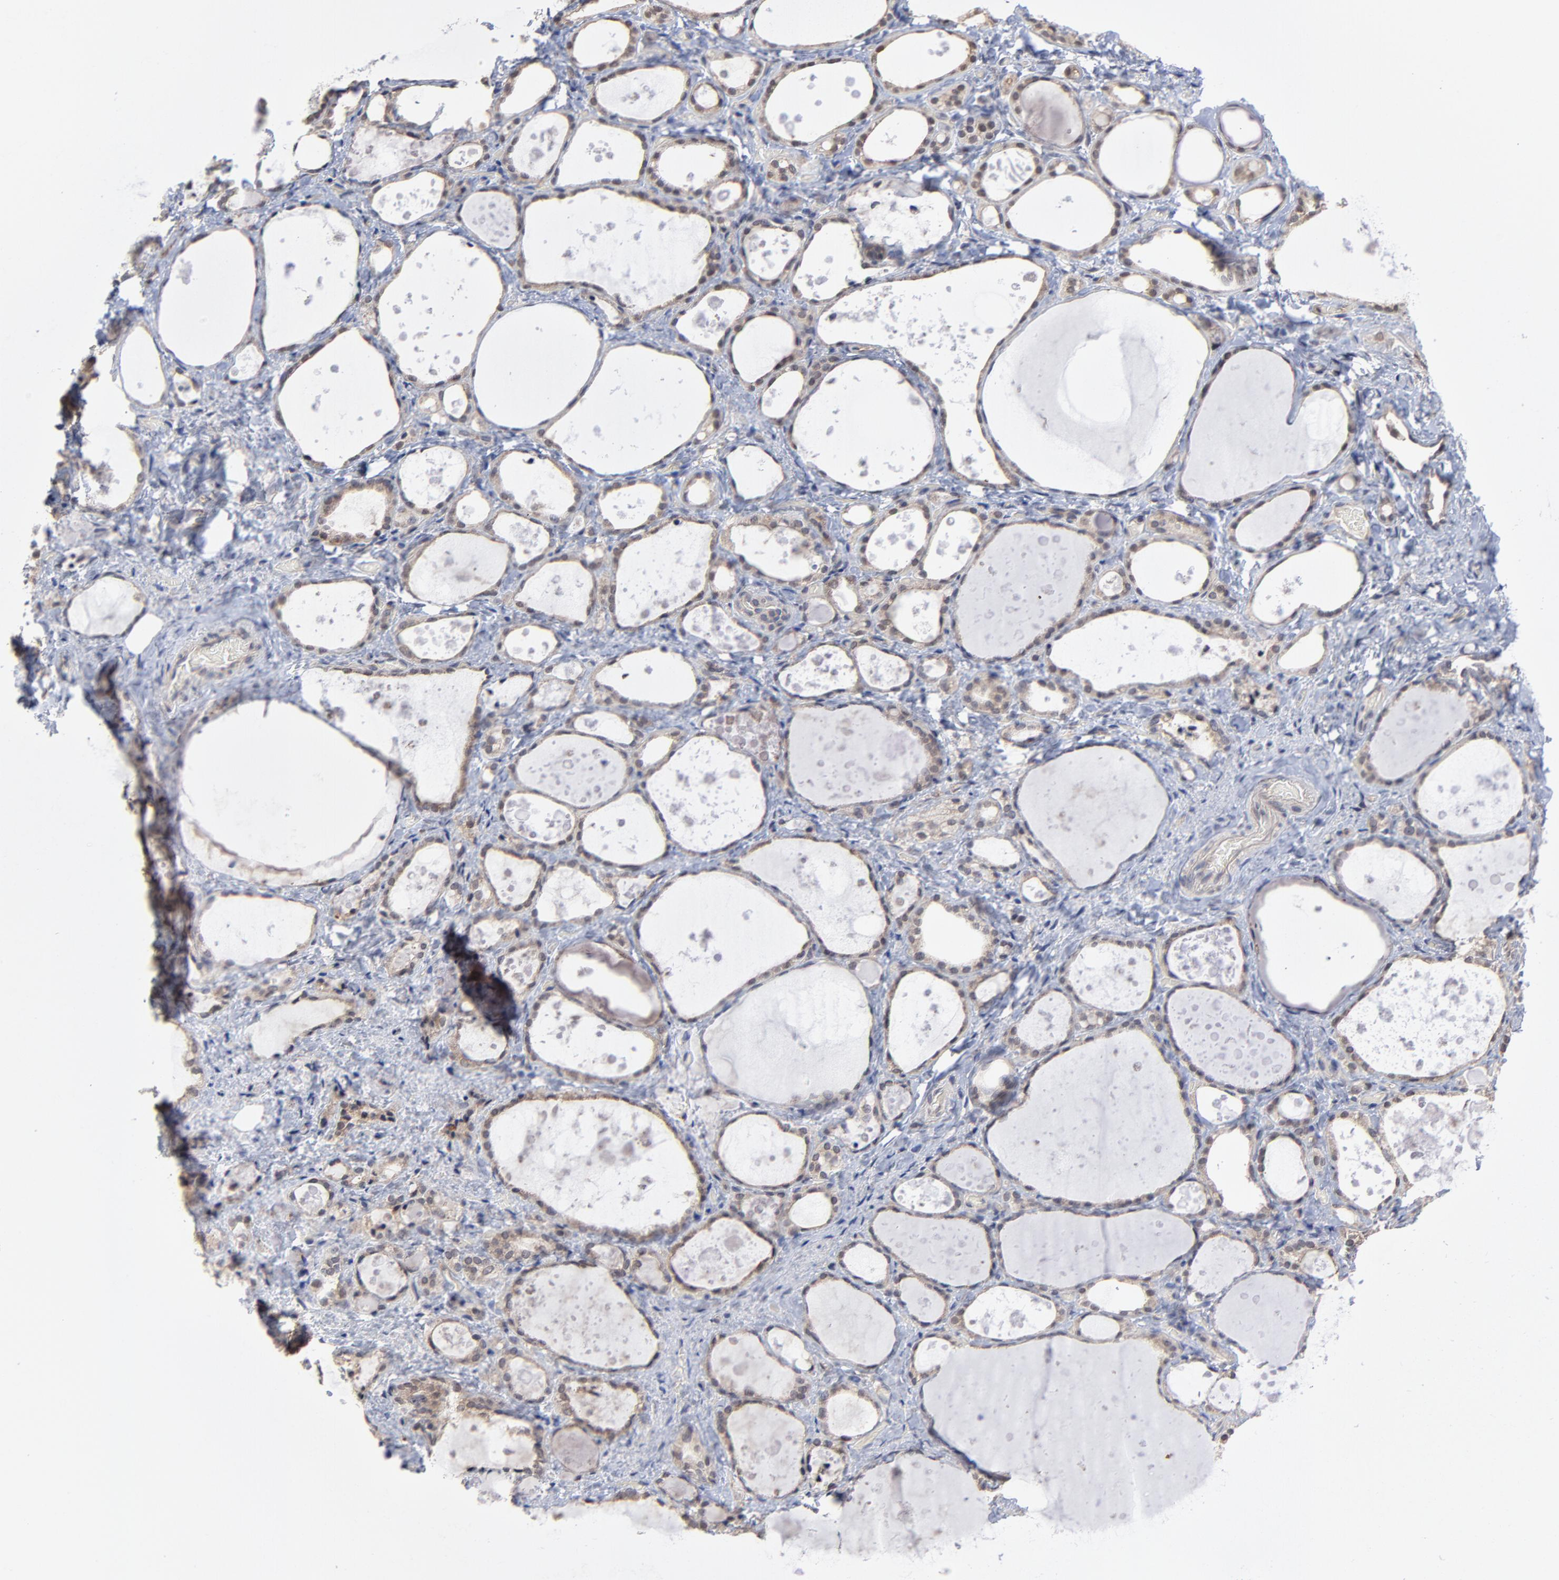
{"staining": {"intensity": "weak", "quantity": ">75%", "location": "cytoplasmic/membranous"}, "tissue": "thyroid gland", "cell_type": "Glandular cells", "image_type": "normal", "snomed": [{"axis": "morphology", "description": "Normal tissue, NOS"}, {"axis": "topography", "description": "Thyroid gland"}], "caption": "Thyroid gland stained for a protein (brown) demonstrates weak cytoplasmic/membranous positive expression in about >75% of glandular cells.", "gene": "ZNF157", "patient": {"sex": "female", "age": 75}}